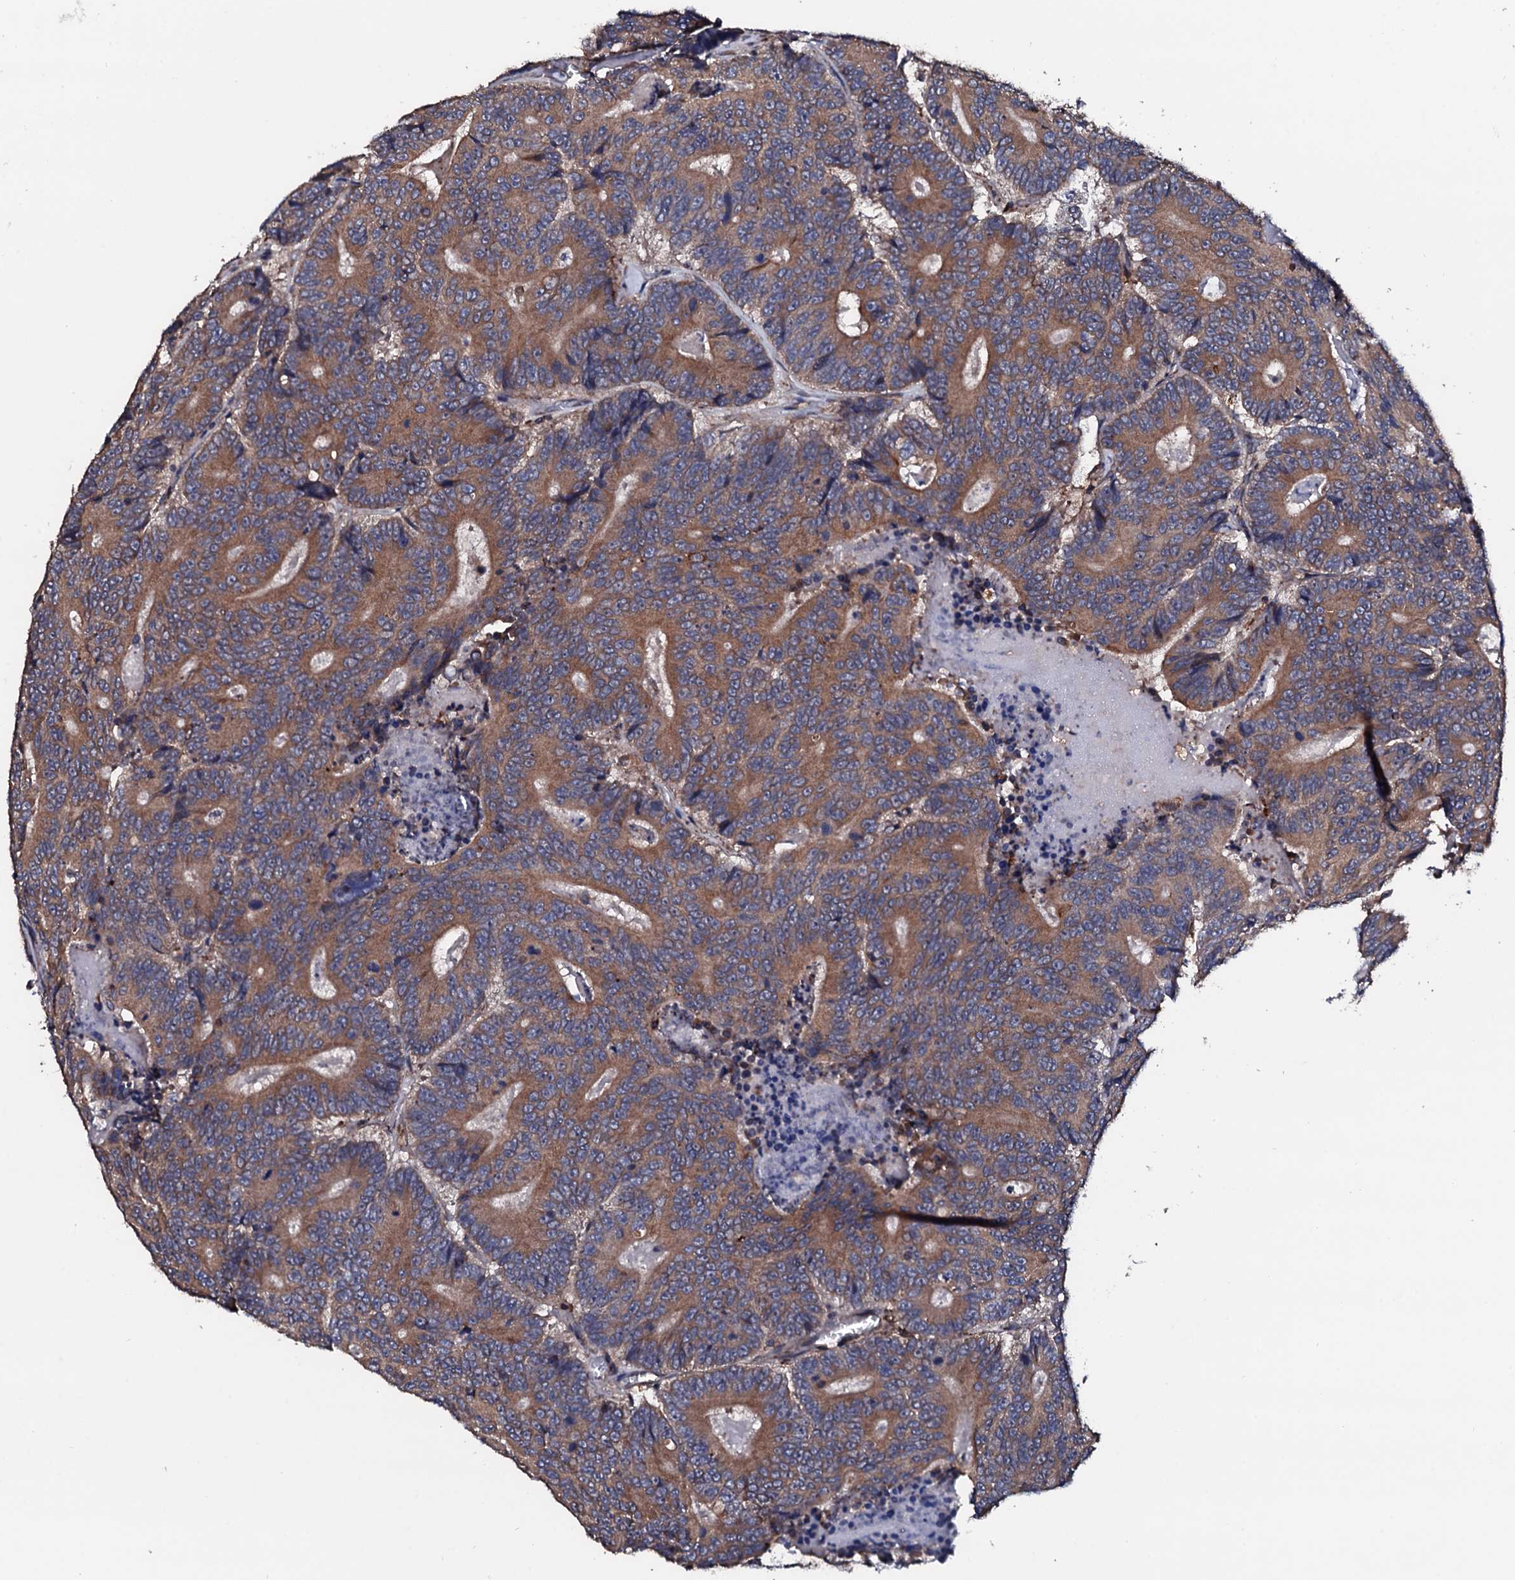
{"staining": {"intensity": "moderate", "quantity": ">75%", "location": "cytoplasmic/membranous"}, "tissue": "colorectal cancer", "cell_type": "Tumor cells", "image_type": "cancer", "snomed": [{"axis": "morphology", "description": "Adenocarcinoma, NOS"}, {"axis": "topography", "description": "Colon"}], "caption": "Colorectal adenocarcinoma tissue exhibits moderate cytoplasmic/membranous expression in about >75% of tumor cells, visualized by immunohistochemistry. The staining is performed using DAB brown chromogen to label protein expression. The nuclei are counter-stained blue using hematoxylin.", "gene": "EDC3", "patient": {"sex": "male", "age": 83}}